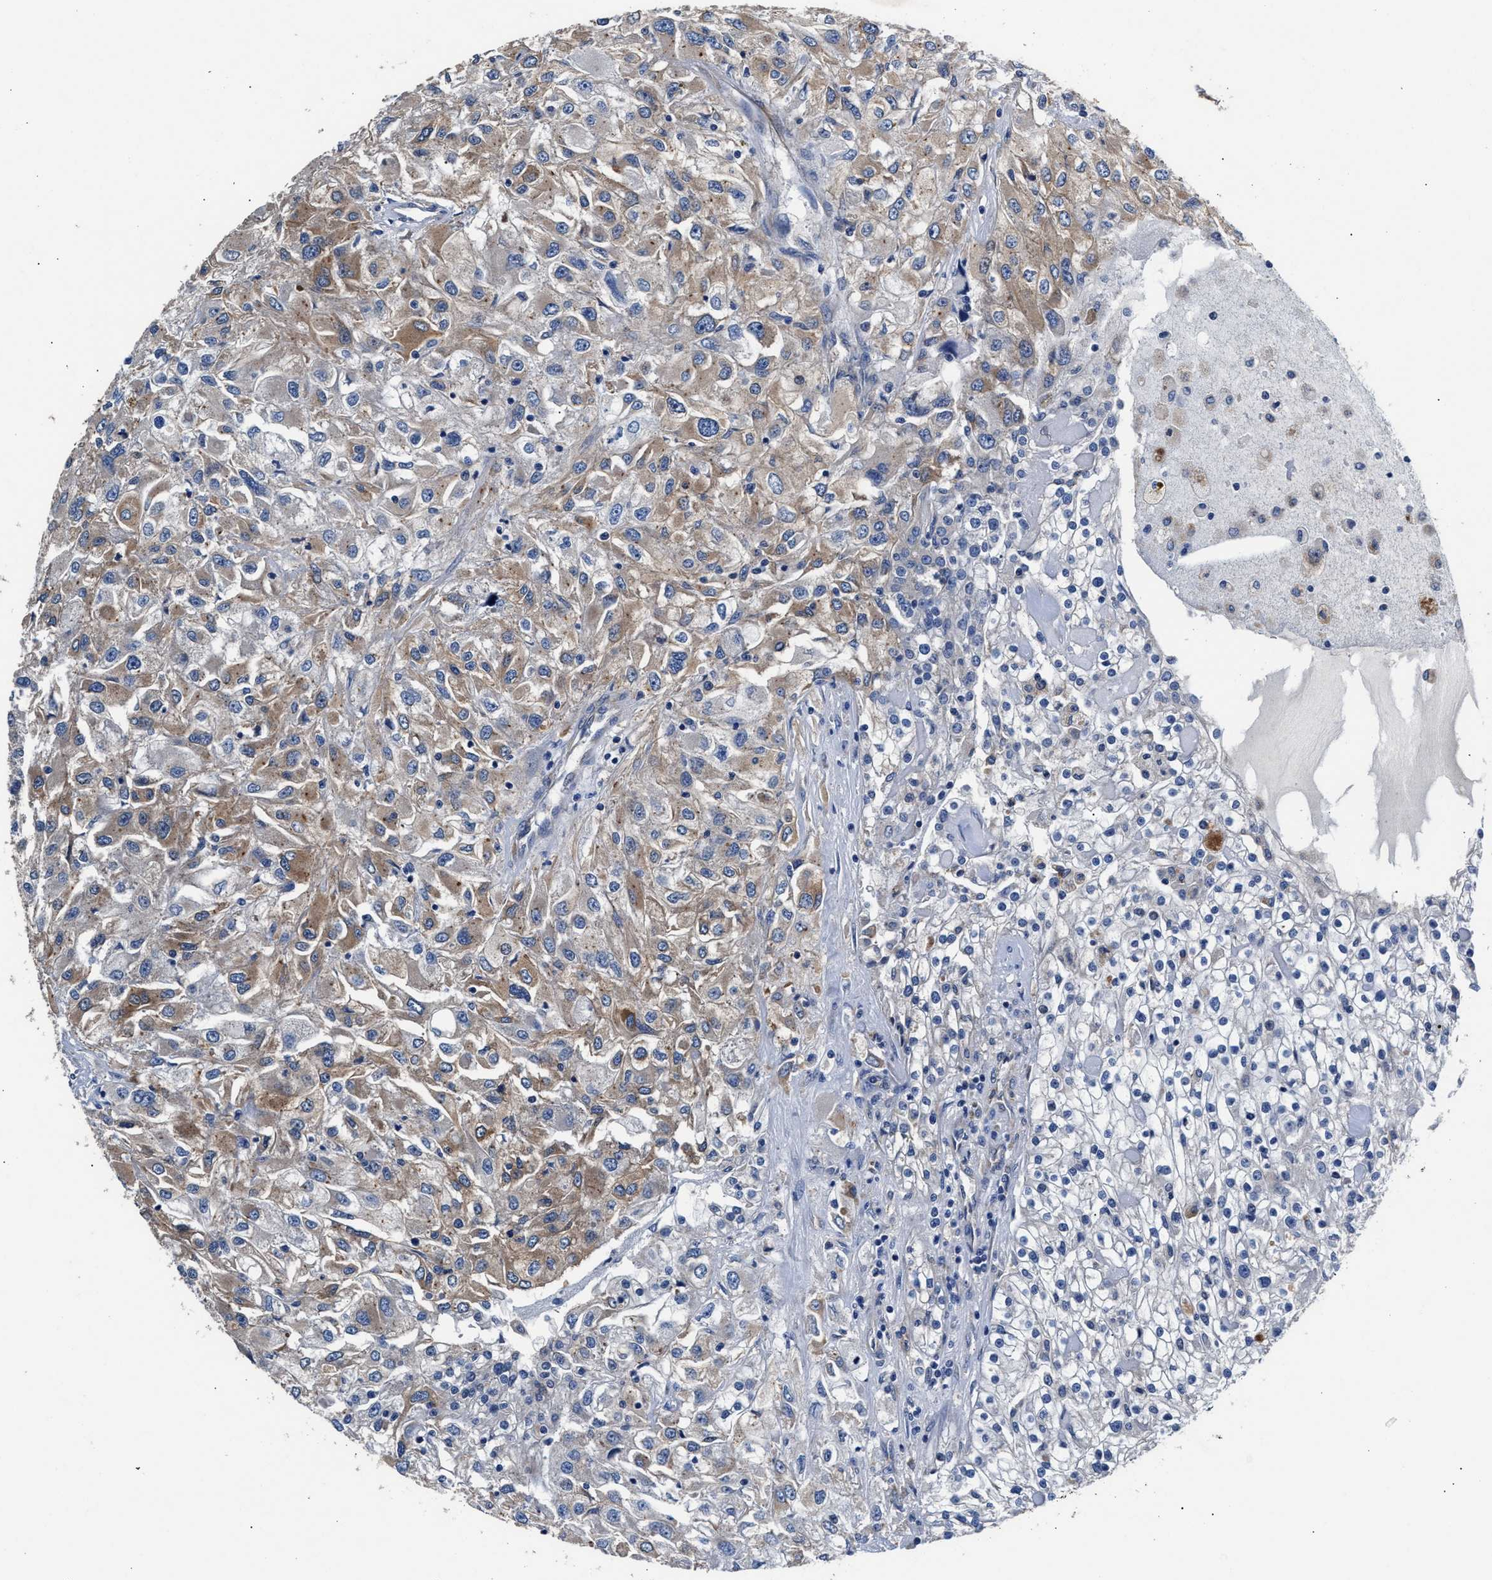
{"staining": {"intensity": "moderate", "quantity": "25%-75%", "location": "cytoplasmic/membranous"}, "tissue": "renal cancer", "cell_type": "Tumor cells", "image_type": "cancer", "snomed": [{"axis": "morphology", "description": "Adenocarcinoma, NOS"}, {"axis": "topography", "description": "Kidney"}], "caption": "About 25%-75% of tumor cells in renal cancer (adenocarcinoma) reveal moderate cytoplasmic/membranous protein expression as visualized by brown immunohistochemical staining.", "gene": "SH3GL1", "patient": {"sex": "female", "age": 52}}